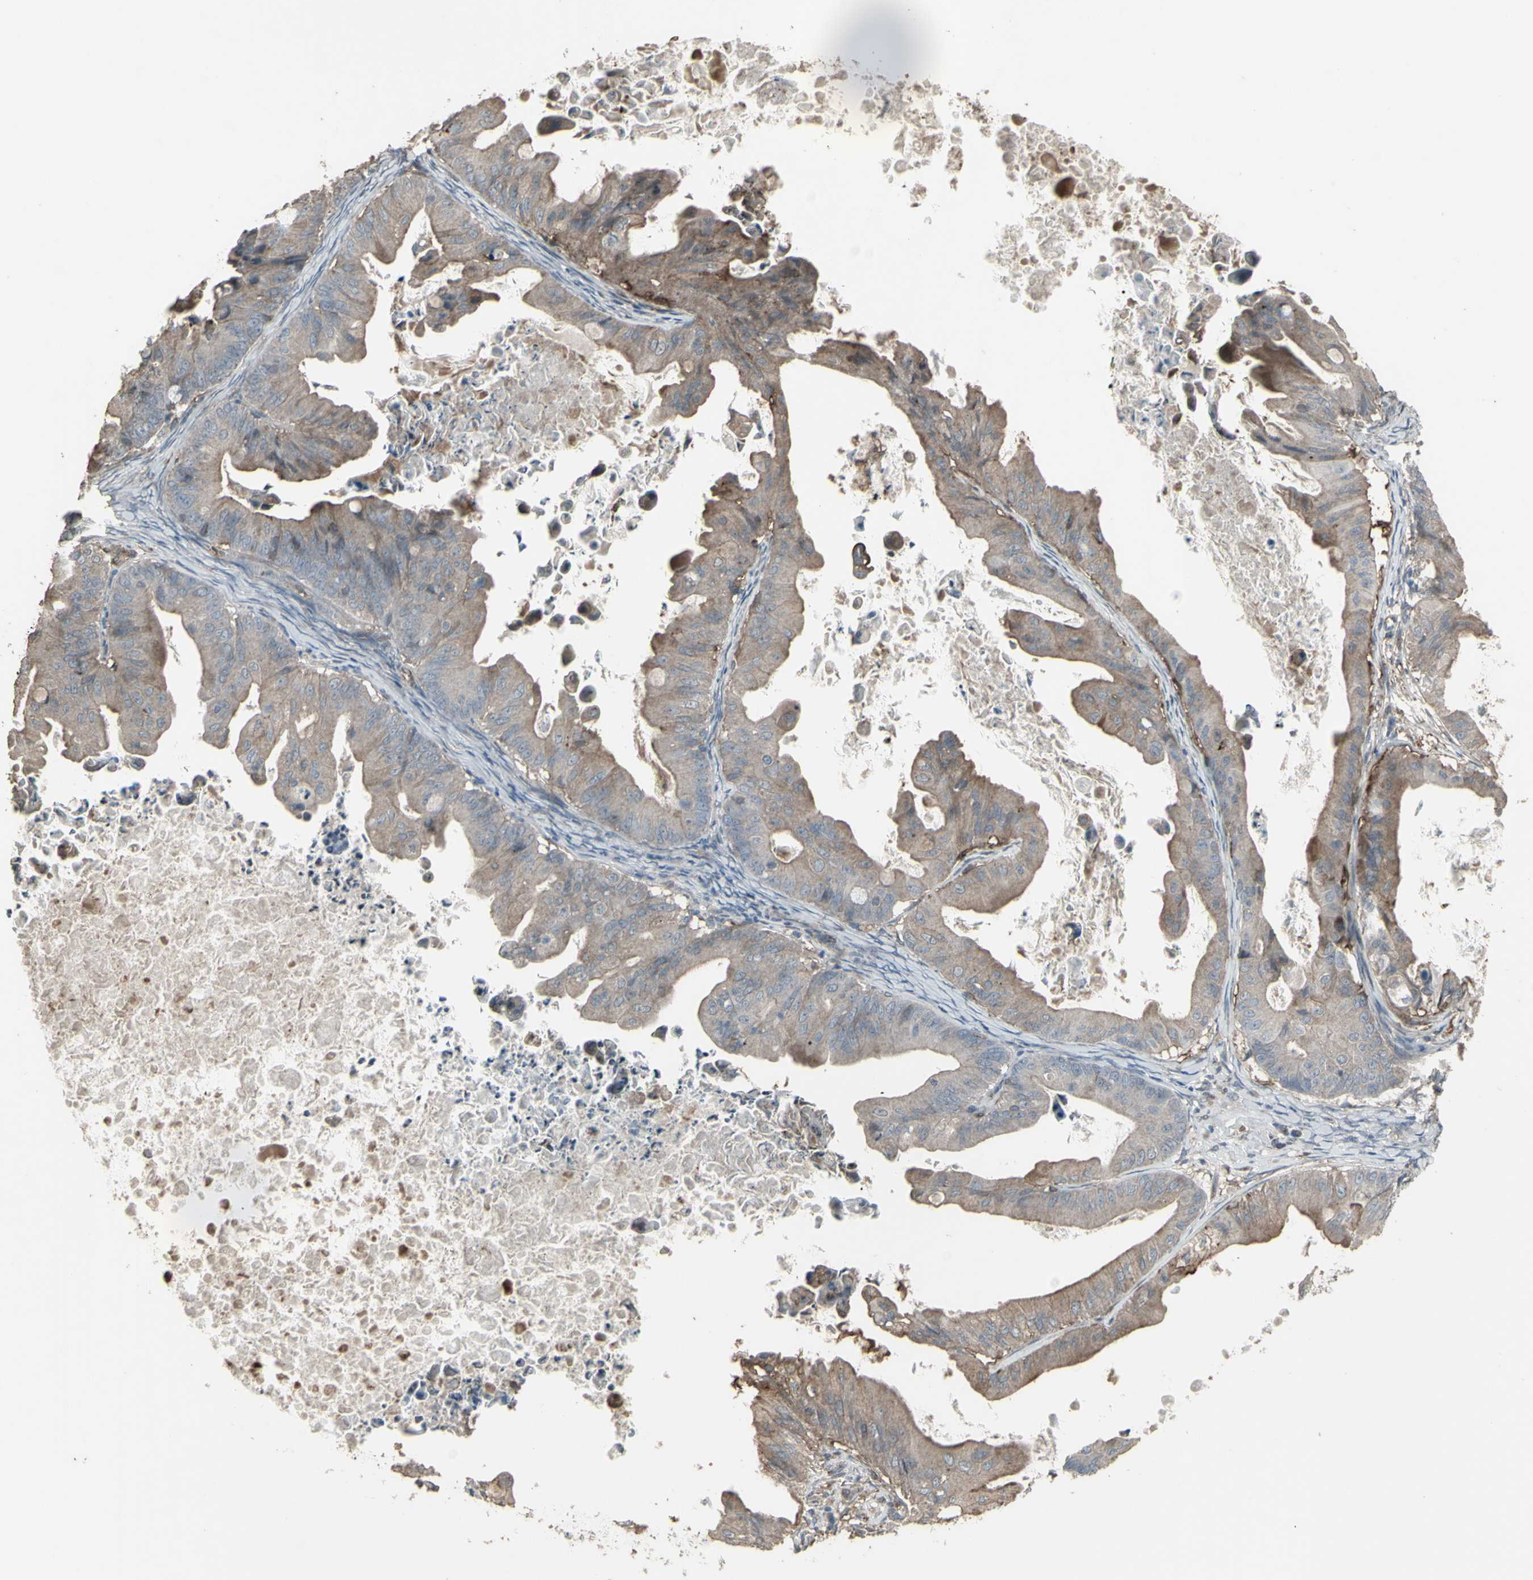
{"staining": {"intensity": "weak", "quantity": "25%-75%", "location": "cytoplasmic/membranous"}, "tissue": "ovarian cancer", "cell_type": "Tumor cells", "image_type": "cancer", "snomed": [{"axis": "morphology", "description": "Cystadenocarcinoma, mucinous, NOS"}, {"axis": "topography", "description": "Ovary"}], "caption": "Immunohistochemistry (IHC) (DAB (3,3'-diaminobenzidine)) staining of human ovarian cancer (mucinous cystadenocarcinoma) demonstrates weak cytoplasmic/membranous protein expression in about 25%-75% of tumor cells.", "gene": "SMO", "patient": {"sex": "female", "age": 37}}